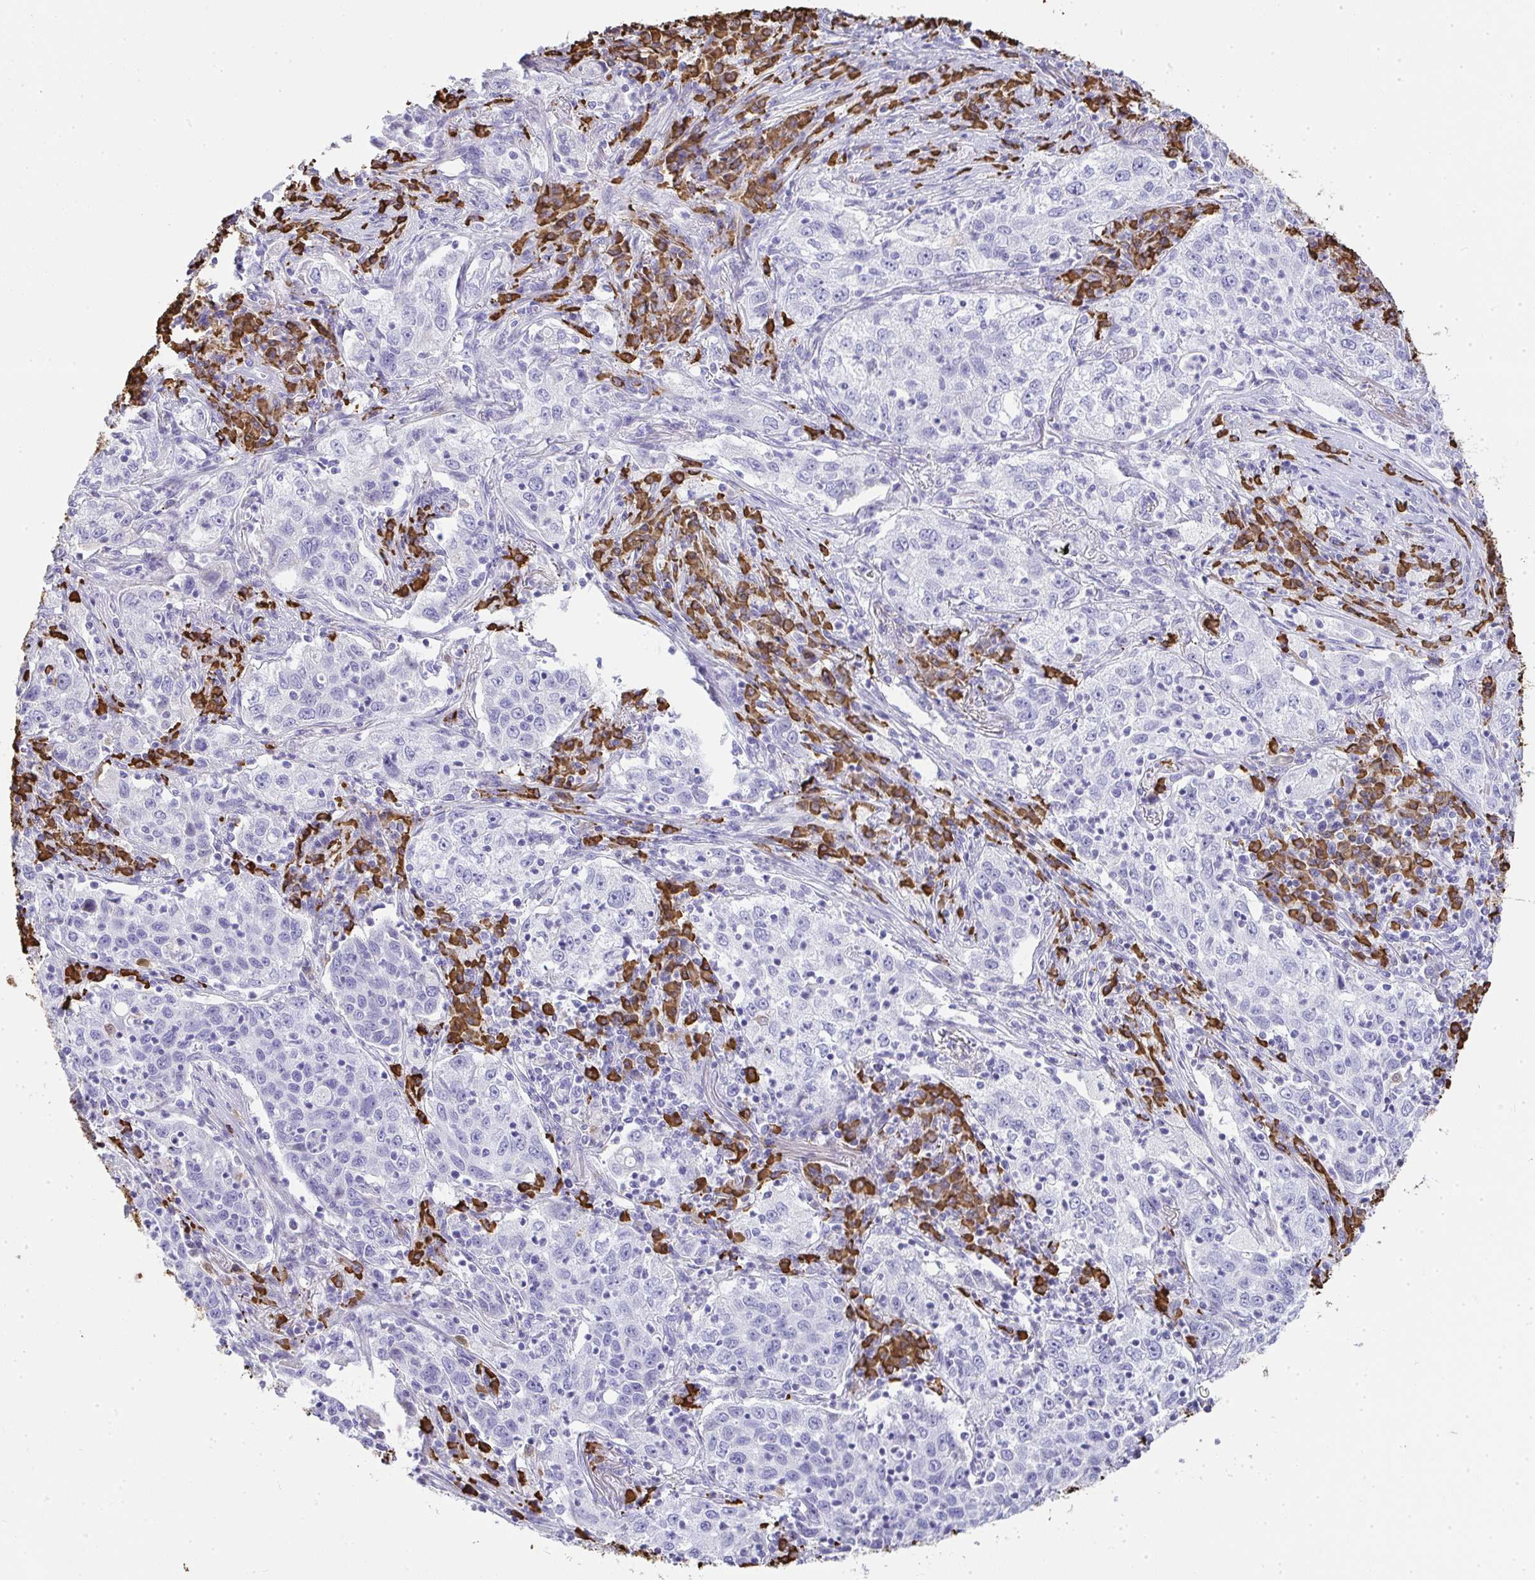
{"staining": {"intensity": "negative", "quantity": "none", "location": "none"}, "tissue": "lung cancer", "cell_type": "Tumor cells", "image_type": "cancer", "snomed": [{"axis": "morphology", "description": "Squamous cell carcinoma, NOS"}, {"axis": "topography", "description": "Lung"}], "caption": "Immunohistochemistry (IHC) of lung cancer shows no staining in tumor cells.", "gene": "CDADC1", "patient": {"sex": "male", "age": 71}}